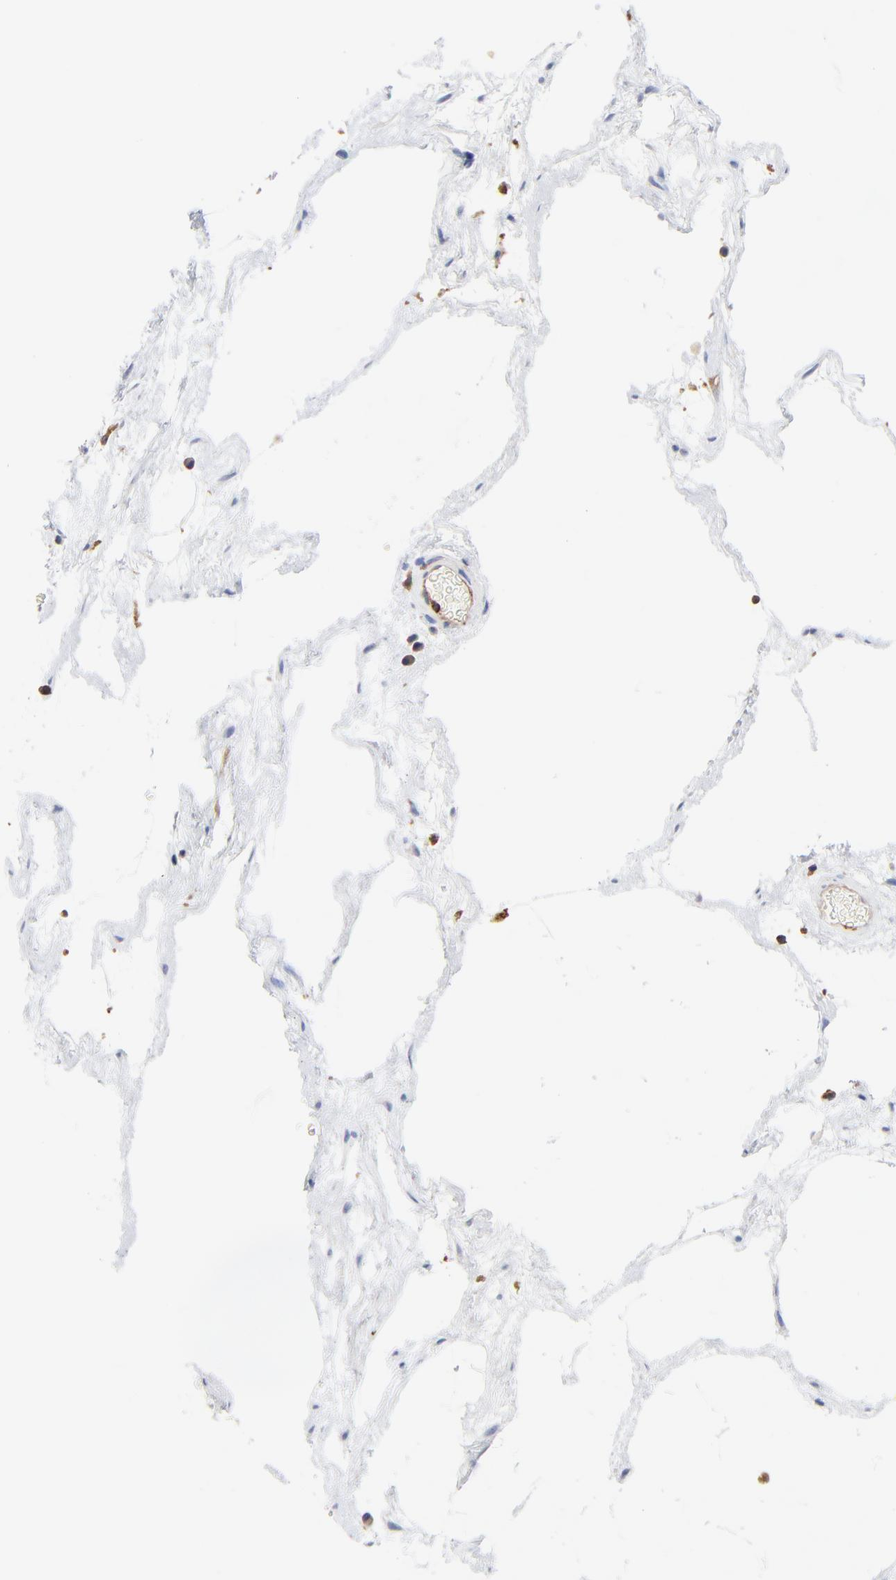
{"staining": {"intensity": "moderate", "quantity": ">75%", "location": "cytoplasmic/membranous"}, "tissue": "nasopharynx", "cell_type": "Respiratory epithelial cells", "image_type": "normal", "snomed": [{"axis": "morphology", "description": "Normal tissue, NOS"}, {"axis": "morphology", "description": "Inflammation, NOS"}, {"axis": "topography", "description": "Nasopharynx"}], "caption": "This is a micrograph of immunohistochemistry (IHC) staining of normal nasopharynx, which shows moderate positivity in the cytoplasmic/membranous of respiratory epithelial cells.", "gene": "CD2AP", "patient": {"sex": "male", "age": 48}}